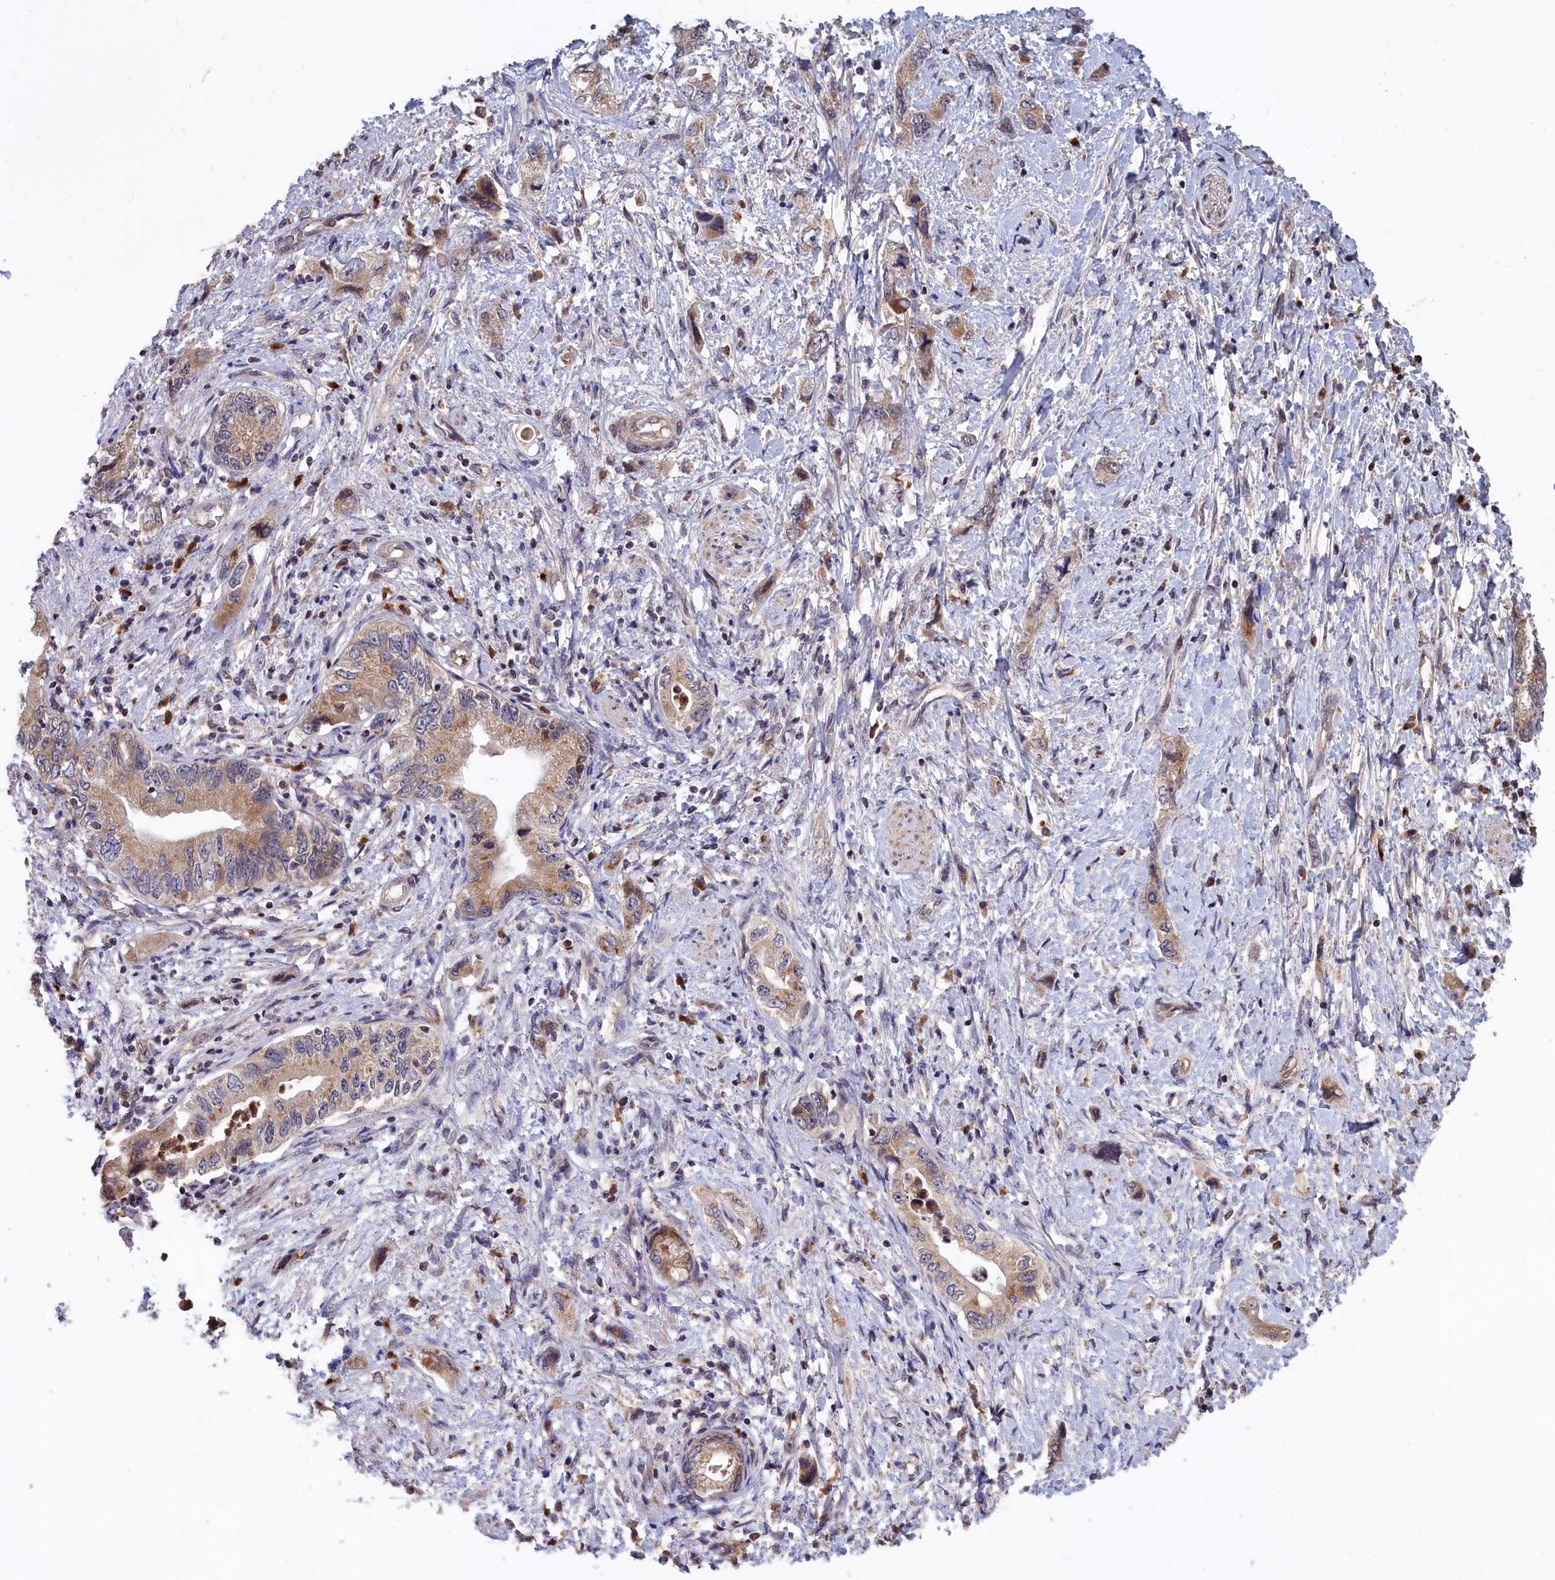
{"staining": {"intensity": "weak", "quantity": ">75%", "location": "cytoplasmic/membranous"}, "tissue": "pancreatic cancer", "cell_type": "Tumor cells", "image_type": "cancer", "snomed": [{"axis": "morphology", "description": "Adenocarcinoma, NOS"}, {"axis": "topography", "description": "Pancreas"}], "caption": "A brown stain shows weak cytoplasmic/membranous positivity of a protein in human pancreatic cancer (adenocarcinoma) tumor cells.", "gene": "EPB41L4B", "patient": {"sex": "female", "age": 73}}